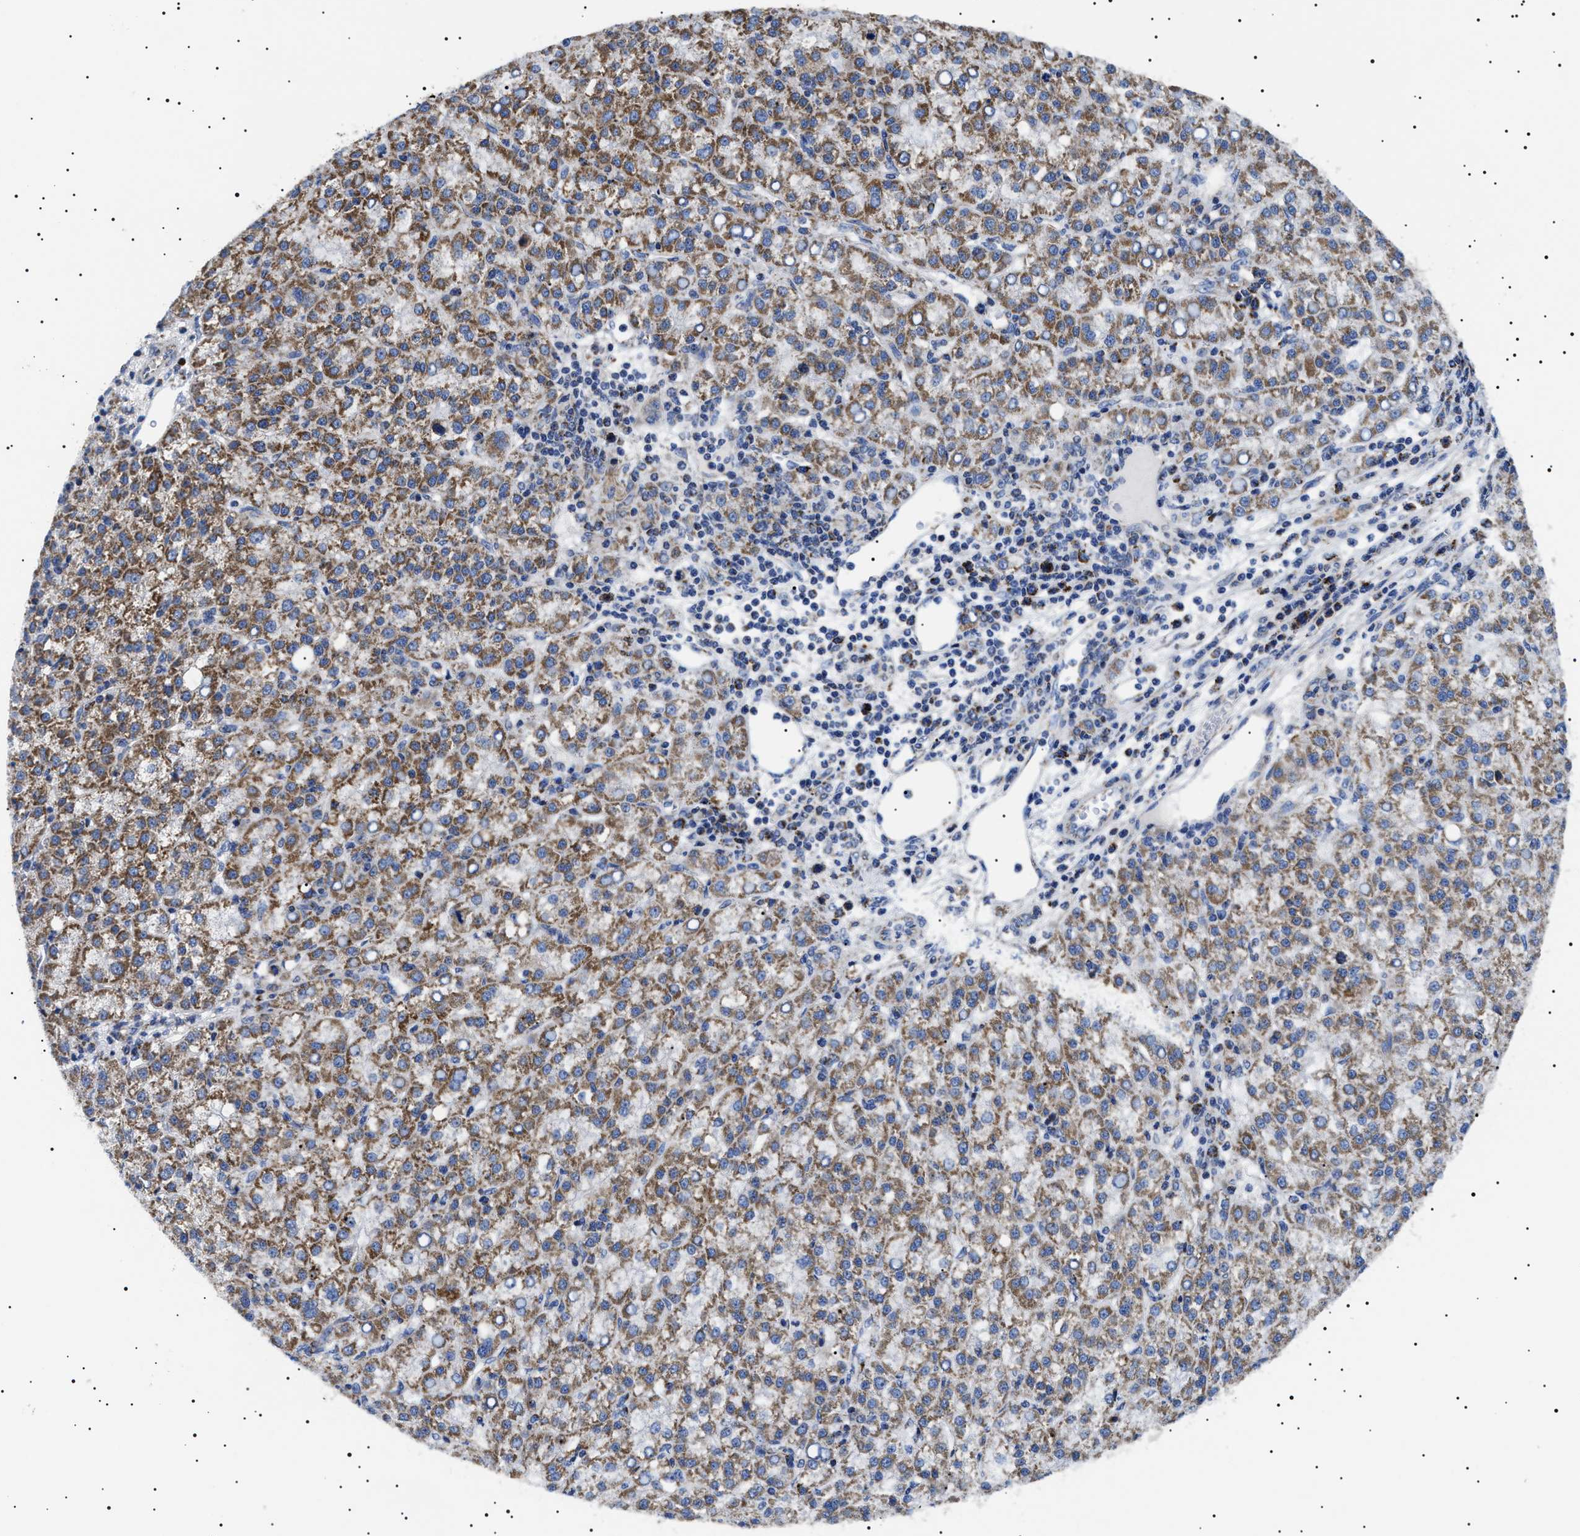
{"staining": {"intensity": "moderate", "quantity": ">75%", "location": "cytoplasmic/membranous"}, "tissue": "liver cancer", "cell_type": "Tumor cells", "image_type": "cancer", "snomed": [{"axis": "morphology", "description": "Carcinoma, Hepatocellular, NOS"}, {"axis": "topography", "description": "Liver"}], "caption": "A histopathology image of liver cancer stained for a protein shows moderate cytoplasmic/membranous brown staining in tumor cells.", "gene": "CHRDL2", "patient": {"sex": "female", "age": 58}}